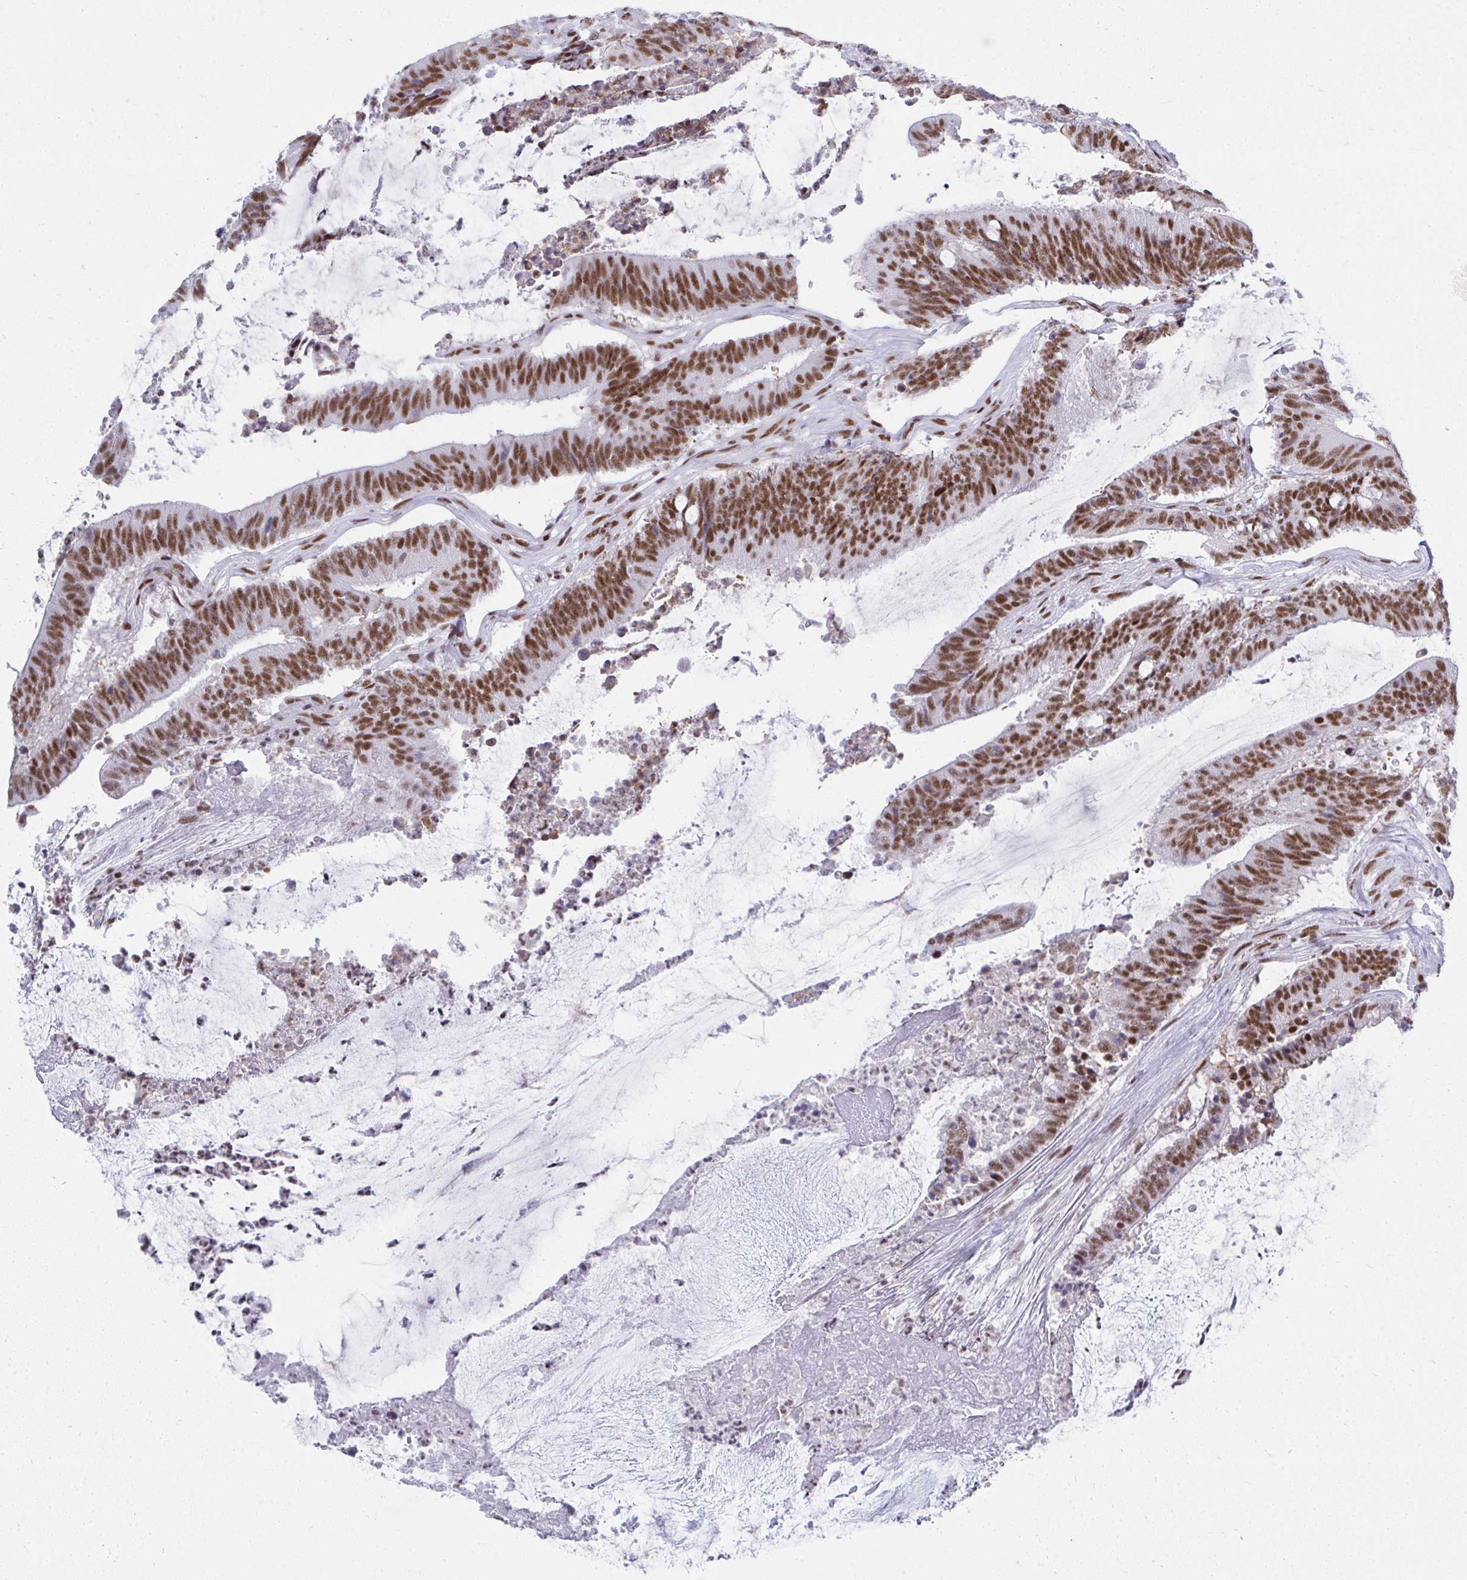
{"staining": {"intensity": "moderate", "quantity": ">75%", "location": "nuclear"}, "tissue": "colorectal cancer", "cell_type": "Tumor cells", "image_type": "cancer", "snomed": [{"axis": "morphology", "description": "Adenocarcinoma, NOS"}, {"axis": "topography", "description": "Colon"}], "caption": "This histopathology image shows colorectal adenocarcinoma stained with immunohistochemistry to label a protein in brown. The nuclear of tumor cells show moderate positivity for the protein. Nuclei are counter-stained blue.", "gene": "CREBBP", "patient": {"sex": "female", "age": 43}}